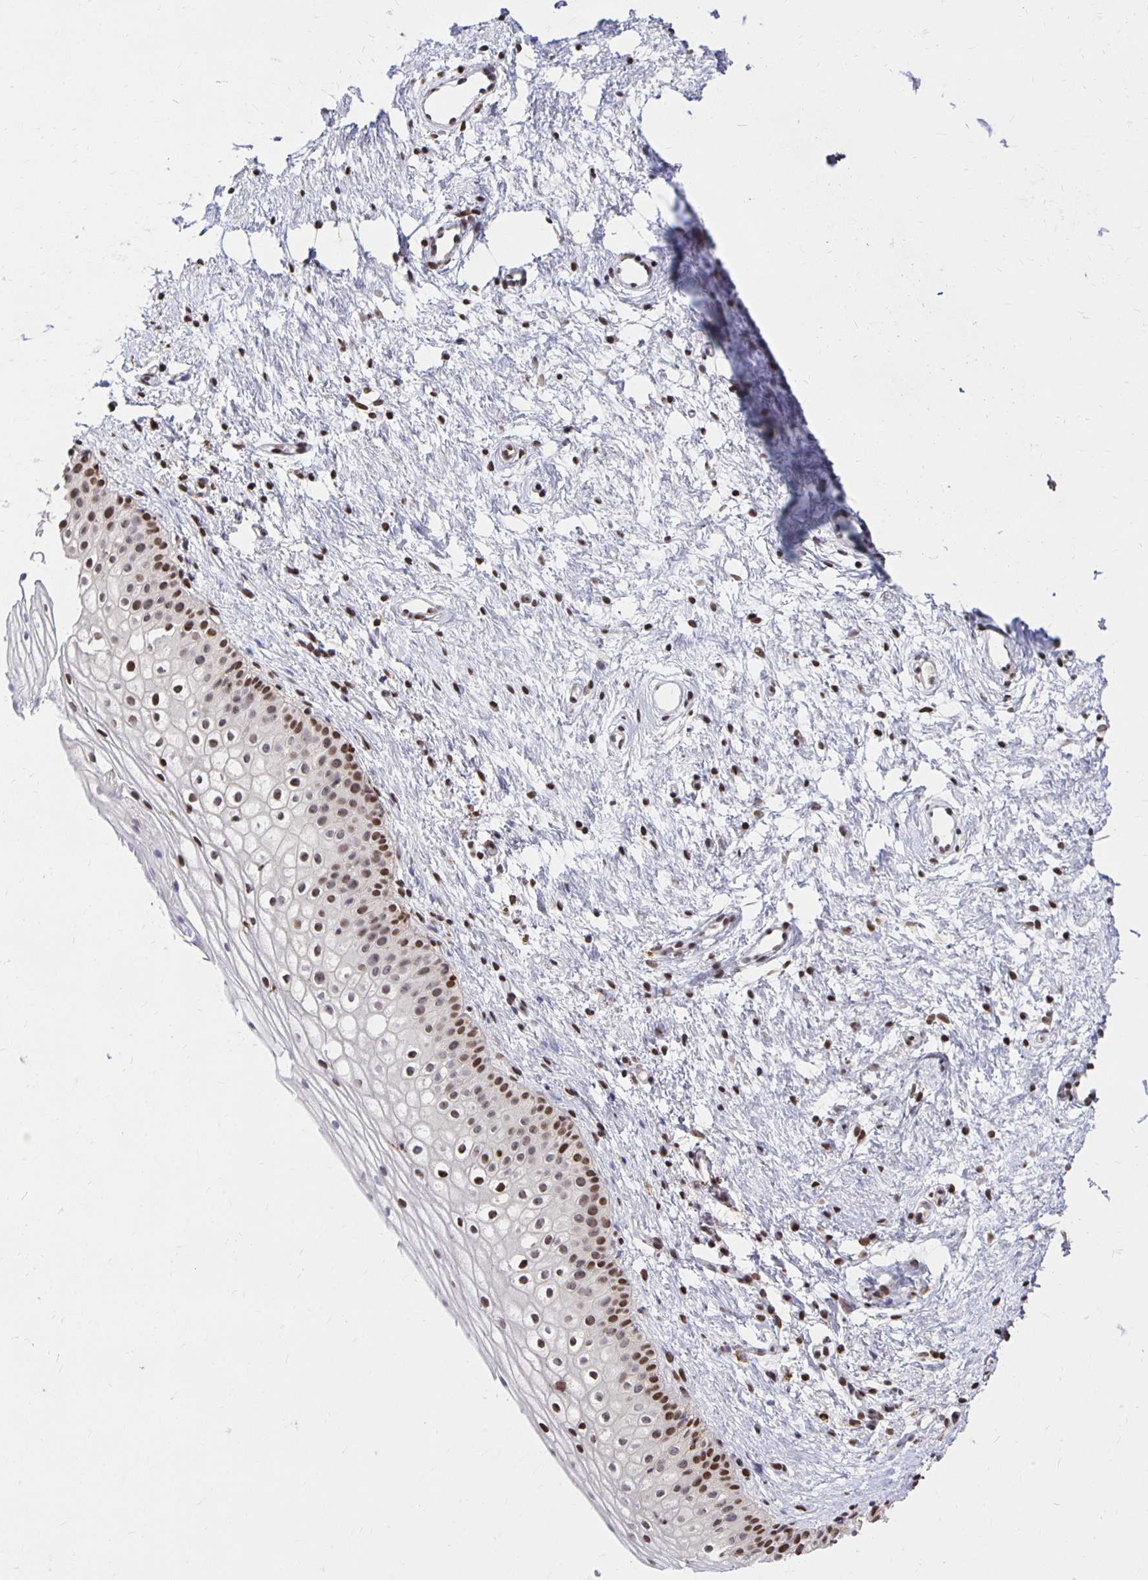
{"staining": {"intensity": "strong", "quantity": ">75%", "location": "nuclear"}, "tissue": "vagina", "cell_type": "Squamous epithelial cells", "image_type": "normal", "snomed": [{"axis": "morphology", "description": "Normal tissue, NOS"}, {"axis": "topography", "description": "Vagina"}], "caption": "Unremarkable vagina exhibits strong nuclear staining in about >75% of squamous epithelial cells, visualized by immunohistochemistry.", "gene": "ZNF579", "patient": {"sex": "female", "age": 65}}